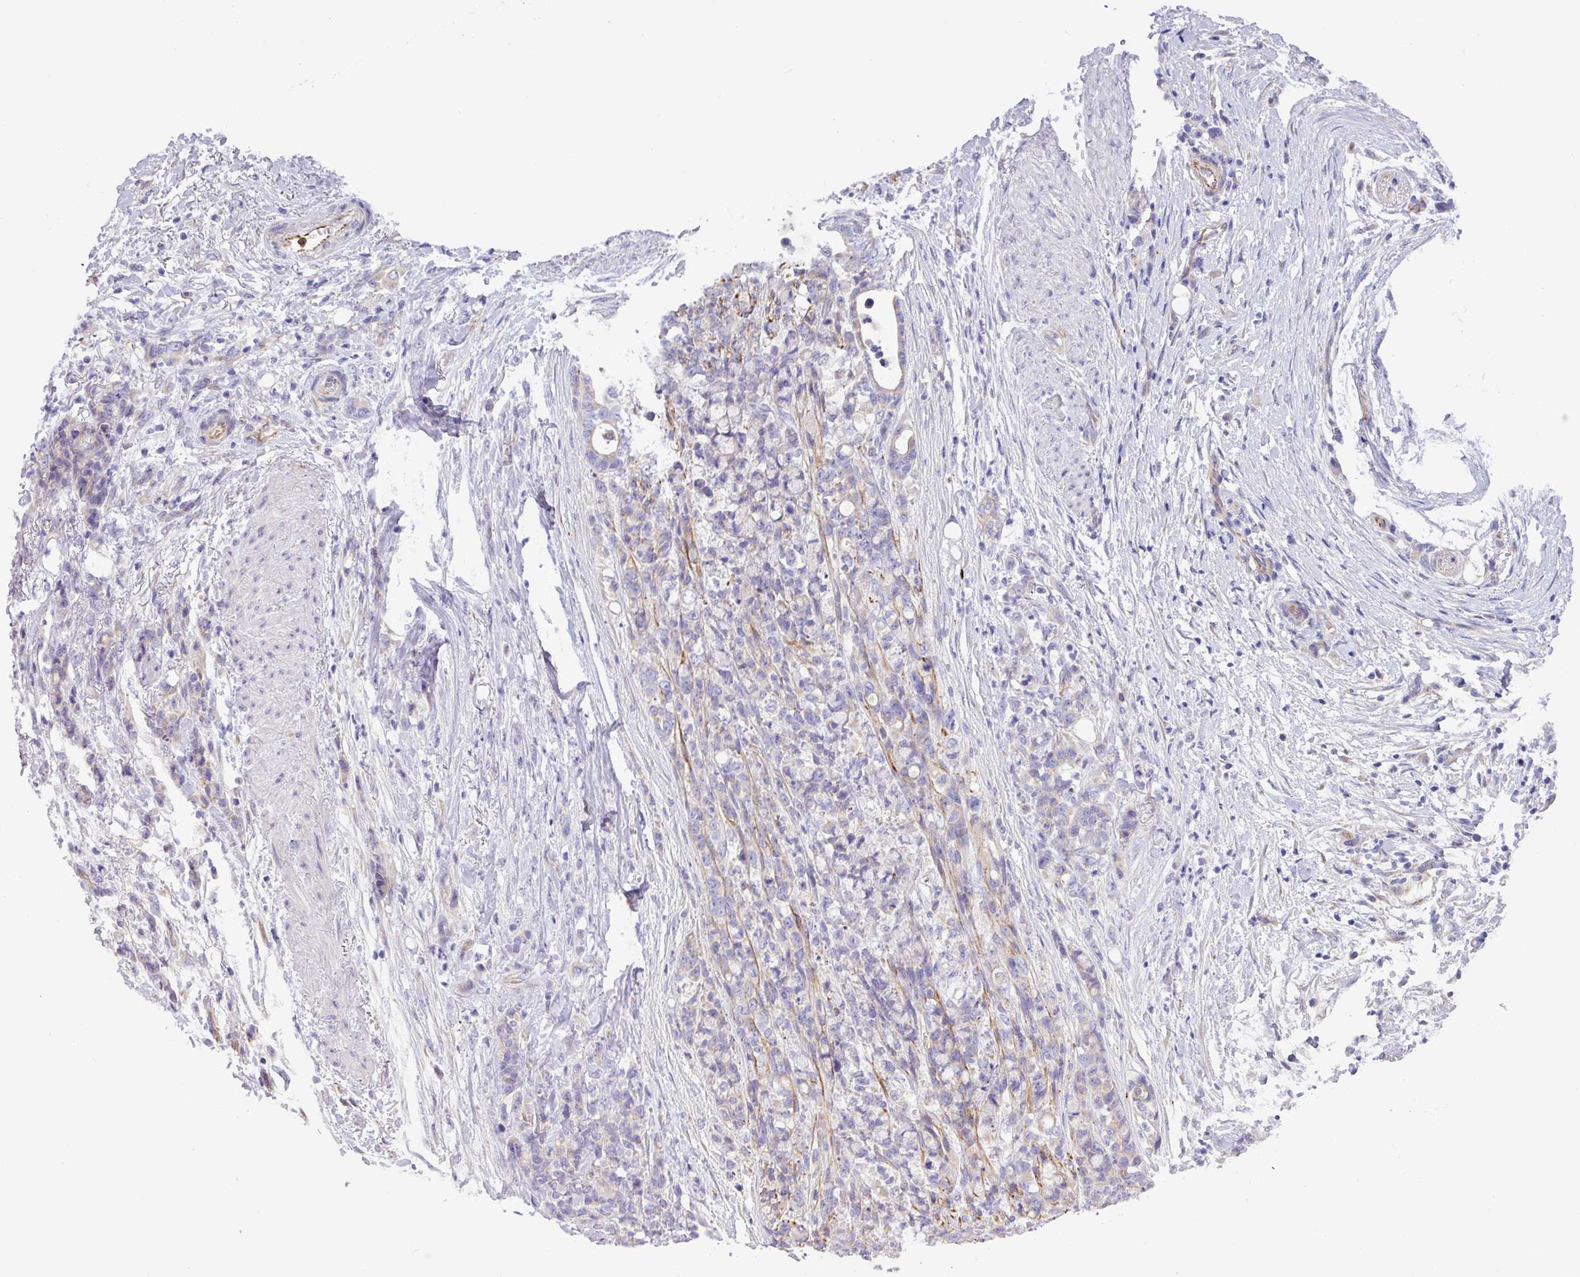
{"staining": {"intensity": "negative", "quantity": "none", "location": "none"}, "tissue": "stomach cancer", "cell_type": "Tumor cells", "image_type": "cancer", "snomed": [{"axis": "morphology", "description": "Normal tissue, NOS"}, {"axis": "morphology", "description": "Adenocarcinoma, NOS"}, {"axis": "topography", "description": "Stomach"}], "caption": "Immunohistochemistry of stomach cancer (adenocarcinoma) reveals no expression in tumor cells.", "gene": "MRM2", "patient": {"sex": "female", "age": 79}}